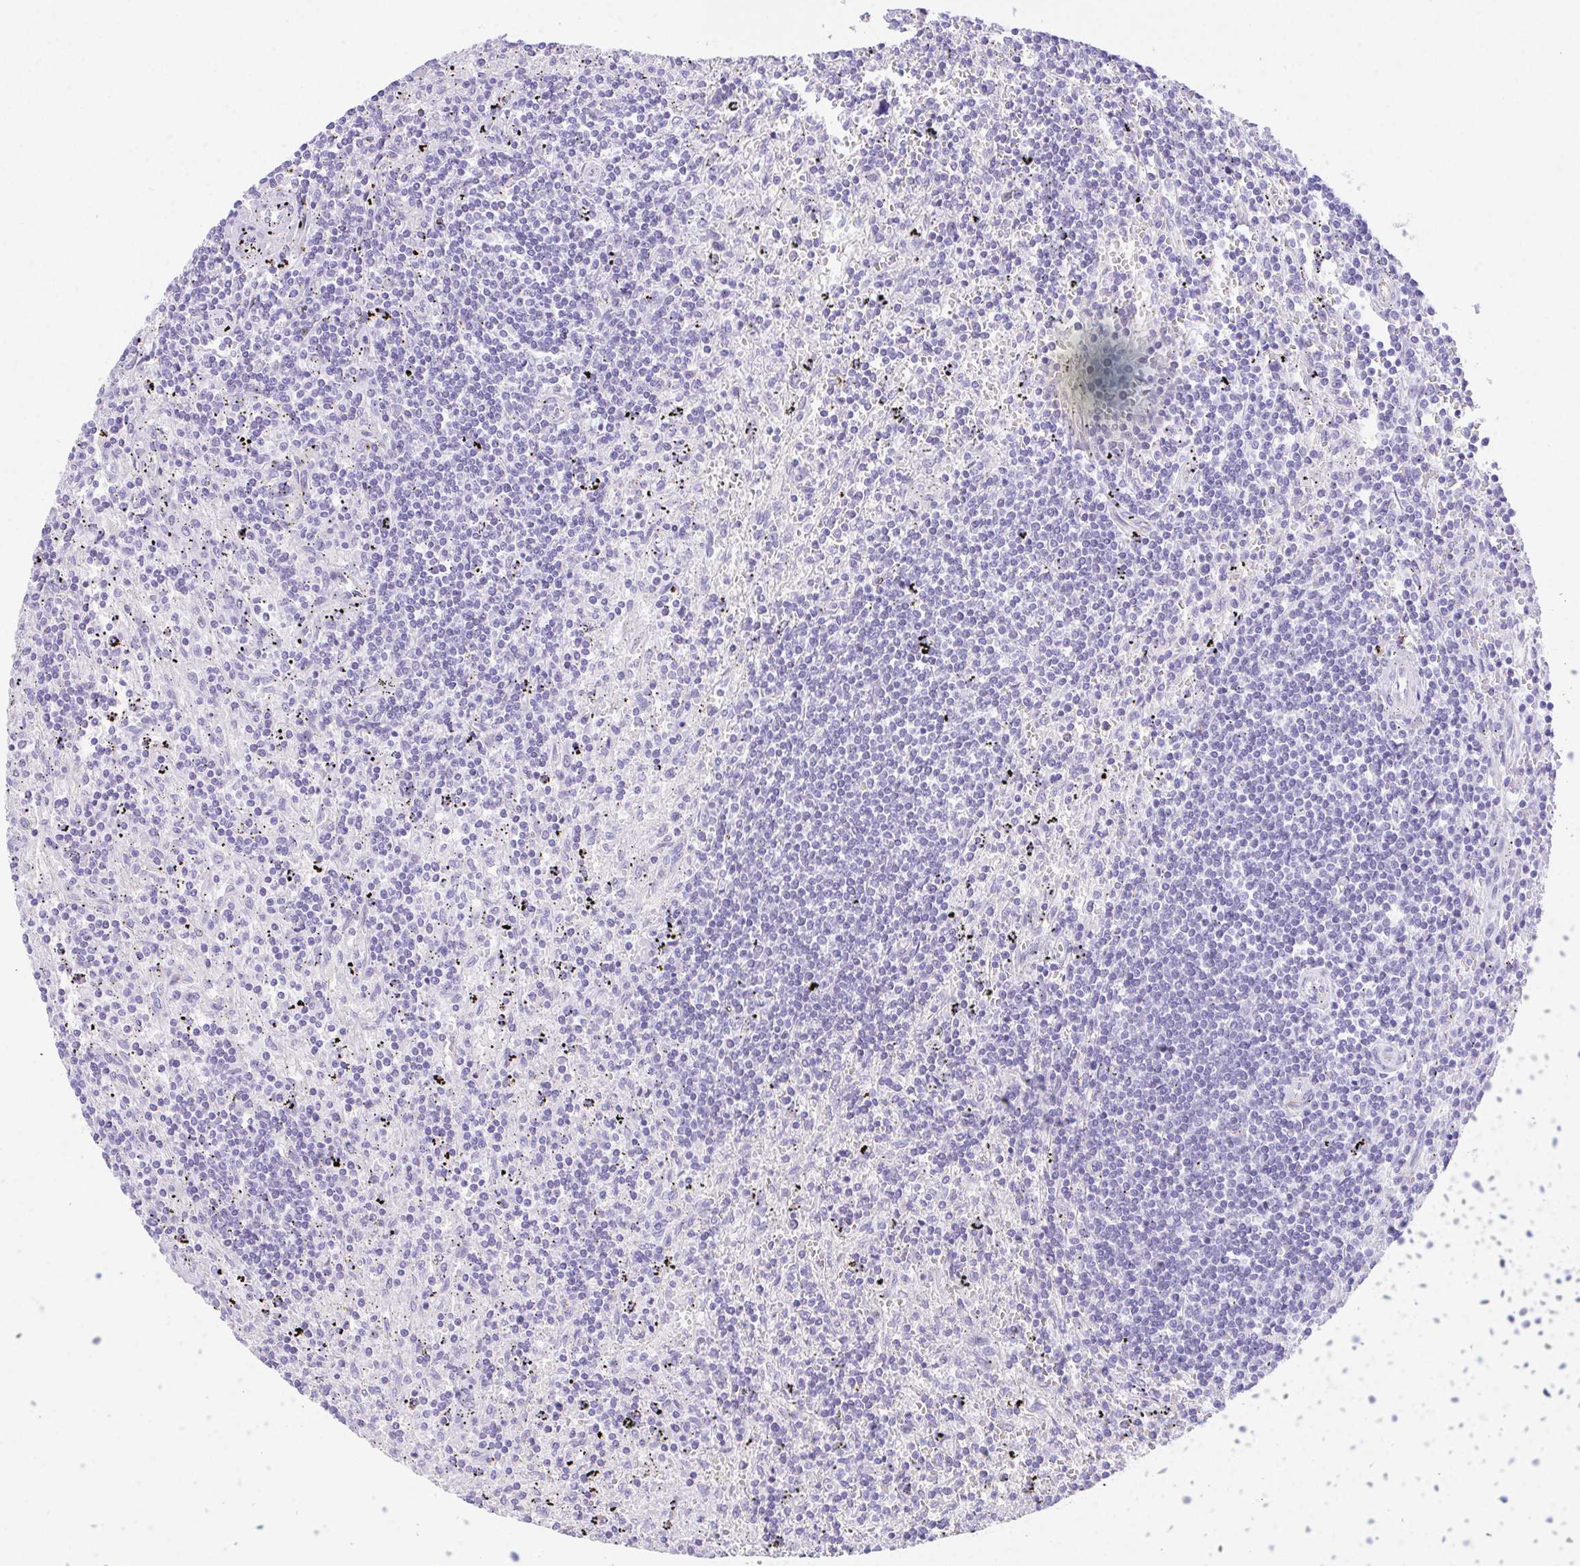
{"staining": {"intensity": "negative", "quantity": "none", "location": "none"}, "tissue": "lymphoma", "cell_type": "Tumor cells", "image_type": "cancer", "snomed": [{"axis": "morphology", "description": "Malignant lymphoma, non-Hodgkin's type, Low grade"}, {"axis": "topography", "description": "Spleen"}], "caption": "This is an immunohistochemistry micrograph of malignant lymphoma, non-Hodgkin's type (low-grade). There is no staining in tumor cells.", "gene": "NDUFAF8", "patient": {"sex": "male", "age": 76}}